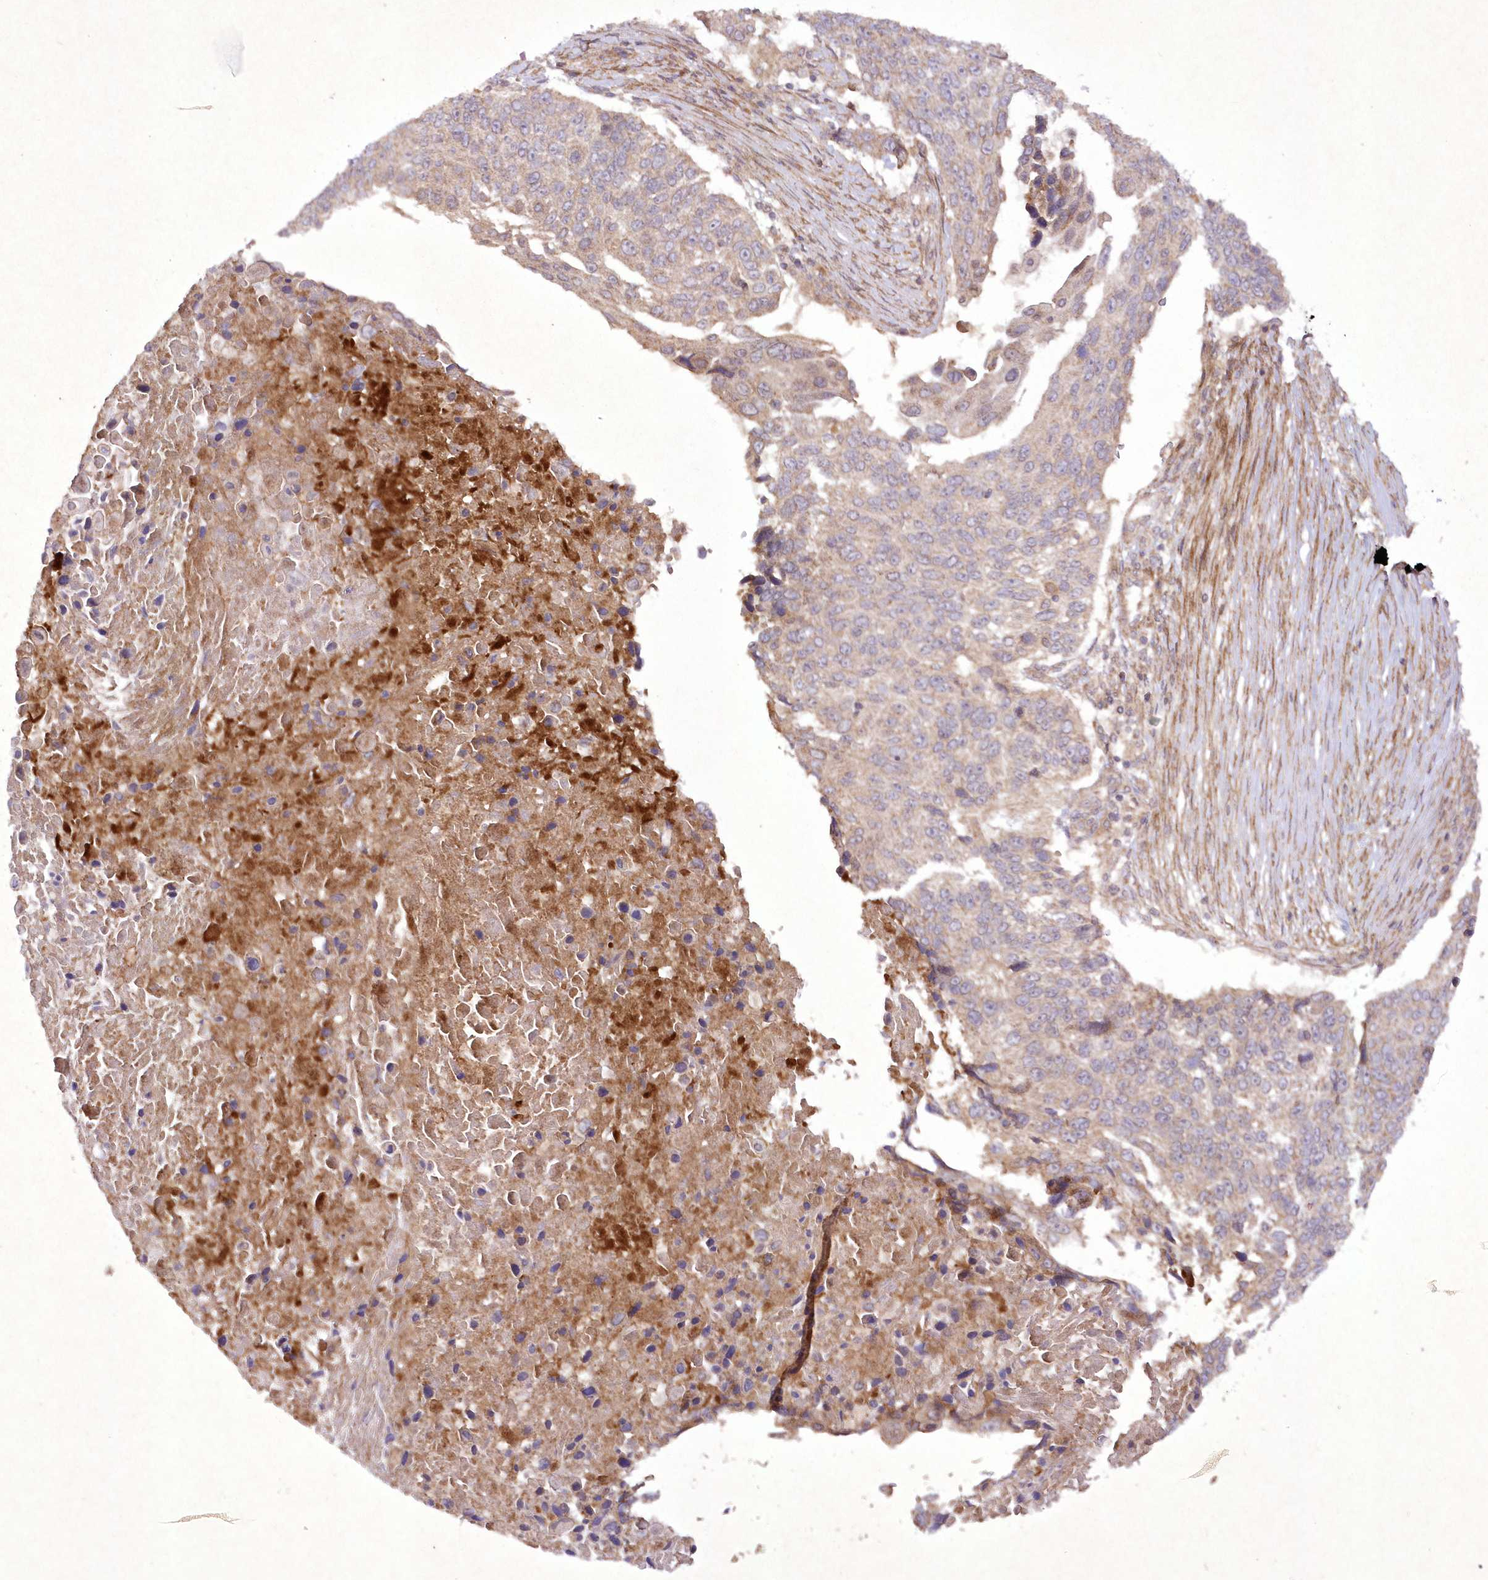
{"staining": {"intensity": "weak", "quantity": "25%-75%", "location": "cytoplasmic/membranous"}, "tissue": "lung cancer", "cell_type": "Tumor cells", "image_type": "cancer", "snomed": [{"axis": "morphology", "description": "Squamous cell carcinoma, NOS"}, {"axis": "topography", "description": "Lung"}], "caption": "Immunohistochemistry of human lung cancer (squamous cell carcinoma) reveals low levels of weak cytoplasmic/membranous expression in approximately 25%-75% of tumor cells. The protein of interest is shown in brown color, while the nuclei are stained blue.", "gene": "APOM", "patient": {"sex": "male", "age": 66}}